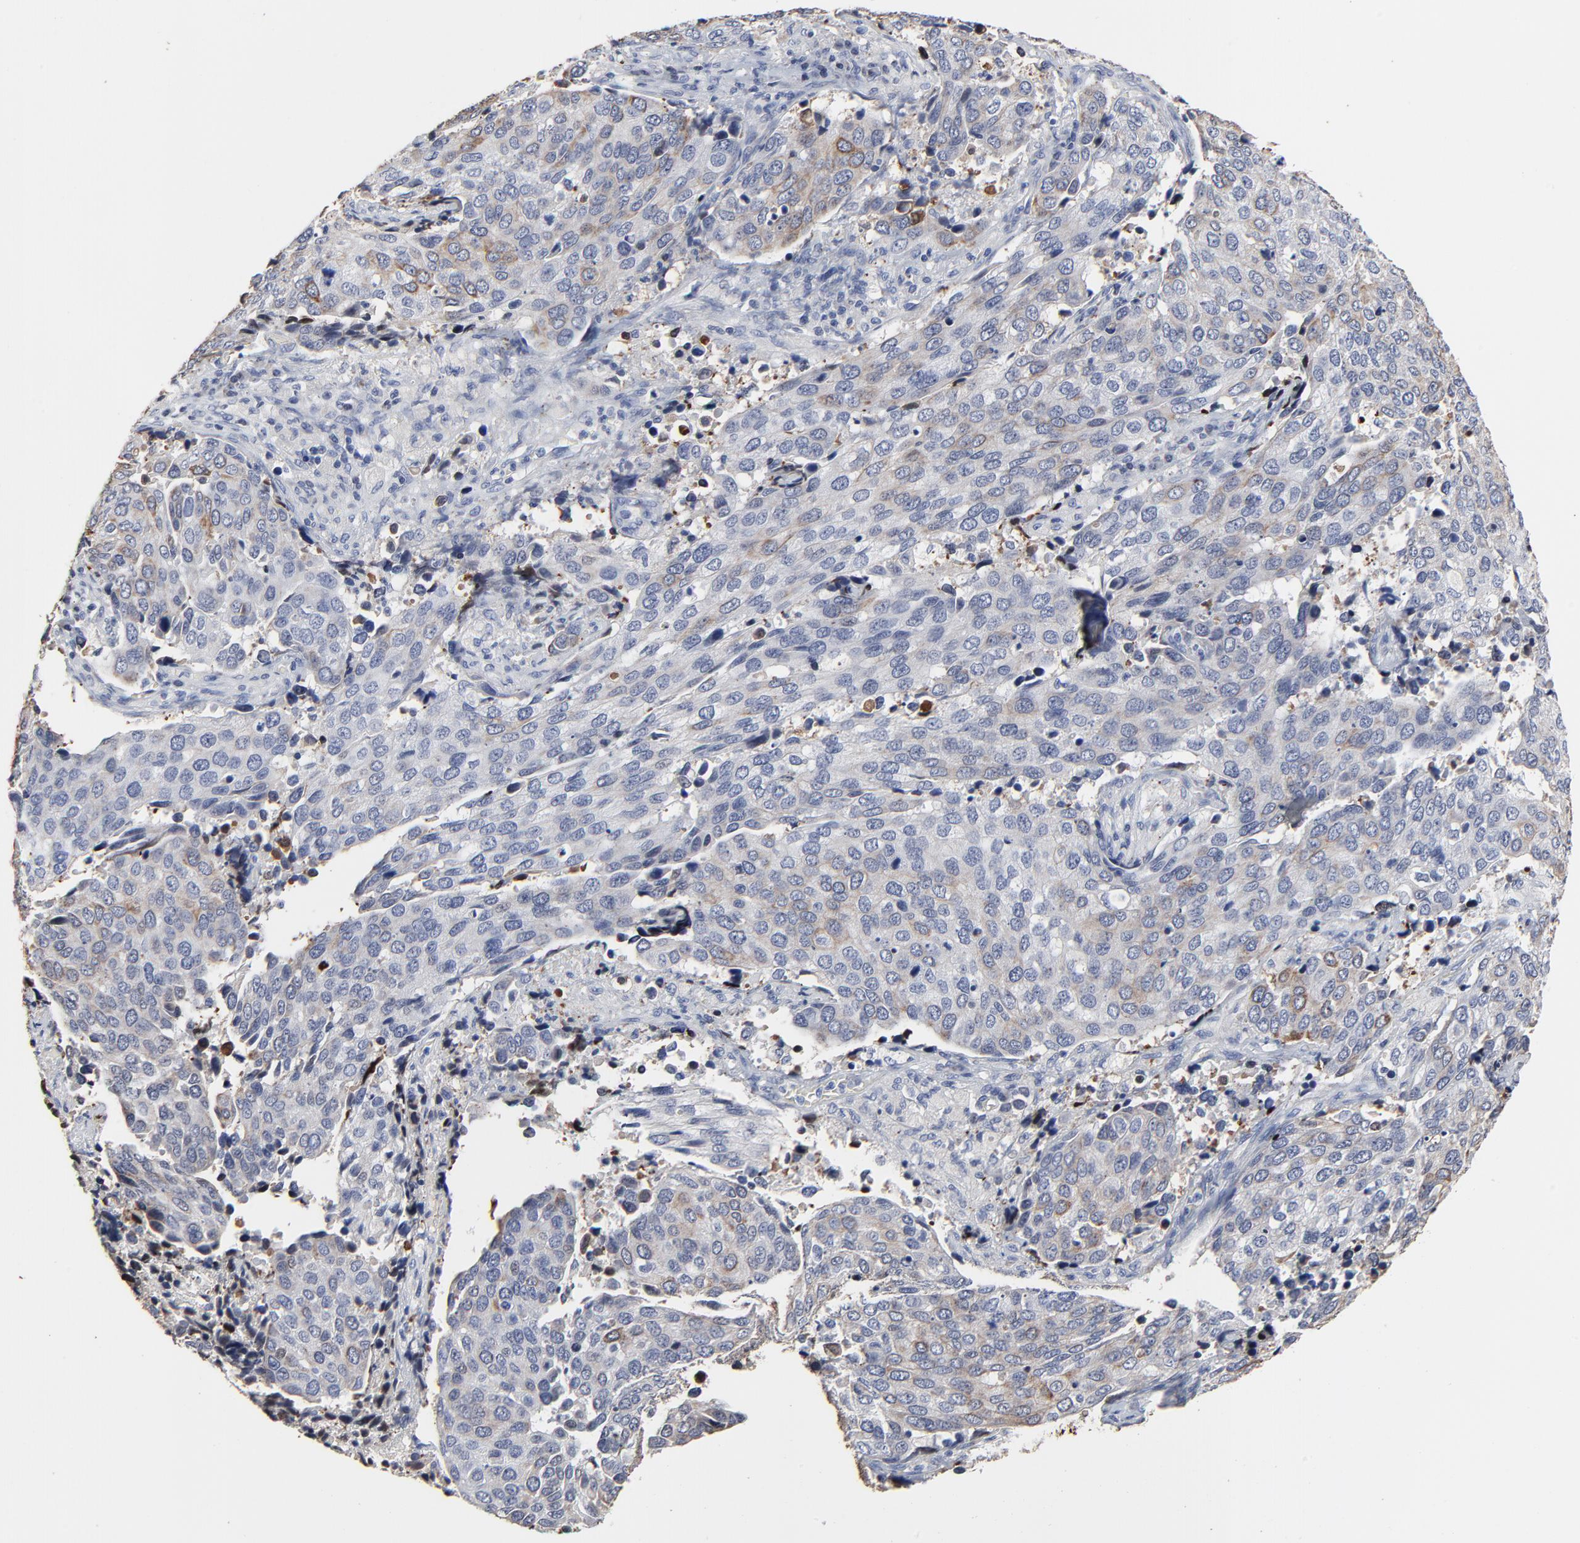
{"staining": {"intensity": "negative", "quantity": "none", "location": "none"}, "tissue": "cervical cancer", "cell_type": "Tumor cells", "image_type": "cancer", "snomed": [{"axis": "morphology", "description": "Squamous cell carcinoma, NOS"}, {"axis": "topography", "description": "Cervix"}], "caption": "There is no significant positivity in tumor cells of cervical cancer (squamous cell carcinoma). (Brightfield microscopy of DAB (3,3'-diaminobenzidine) IHC at high magnification).", "gene": "LNX1", "patient": {"sex": "female", "age": 54}}